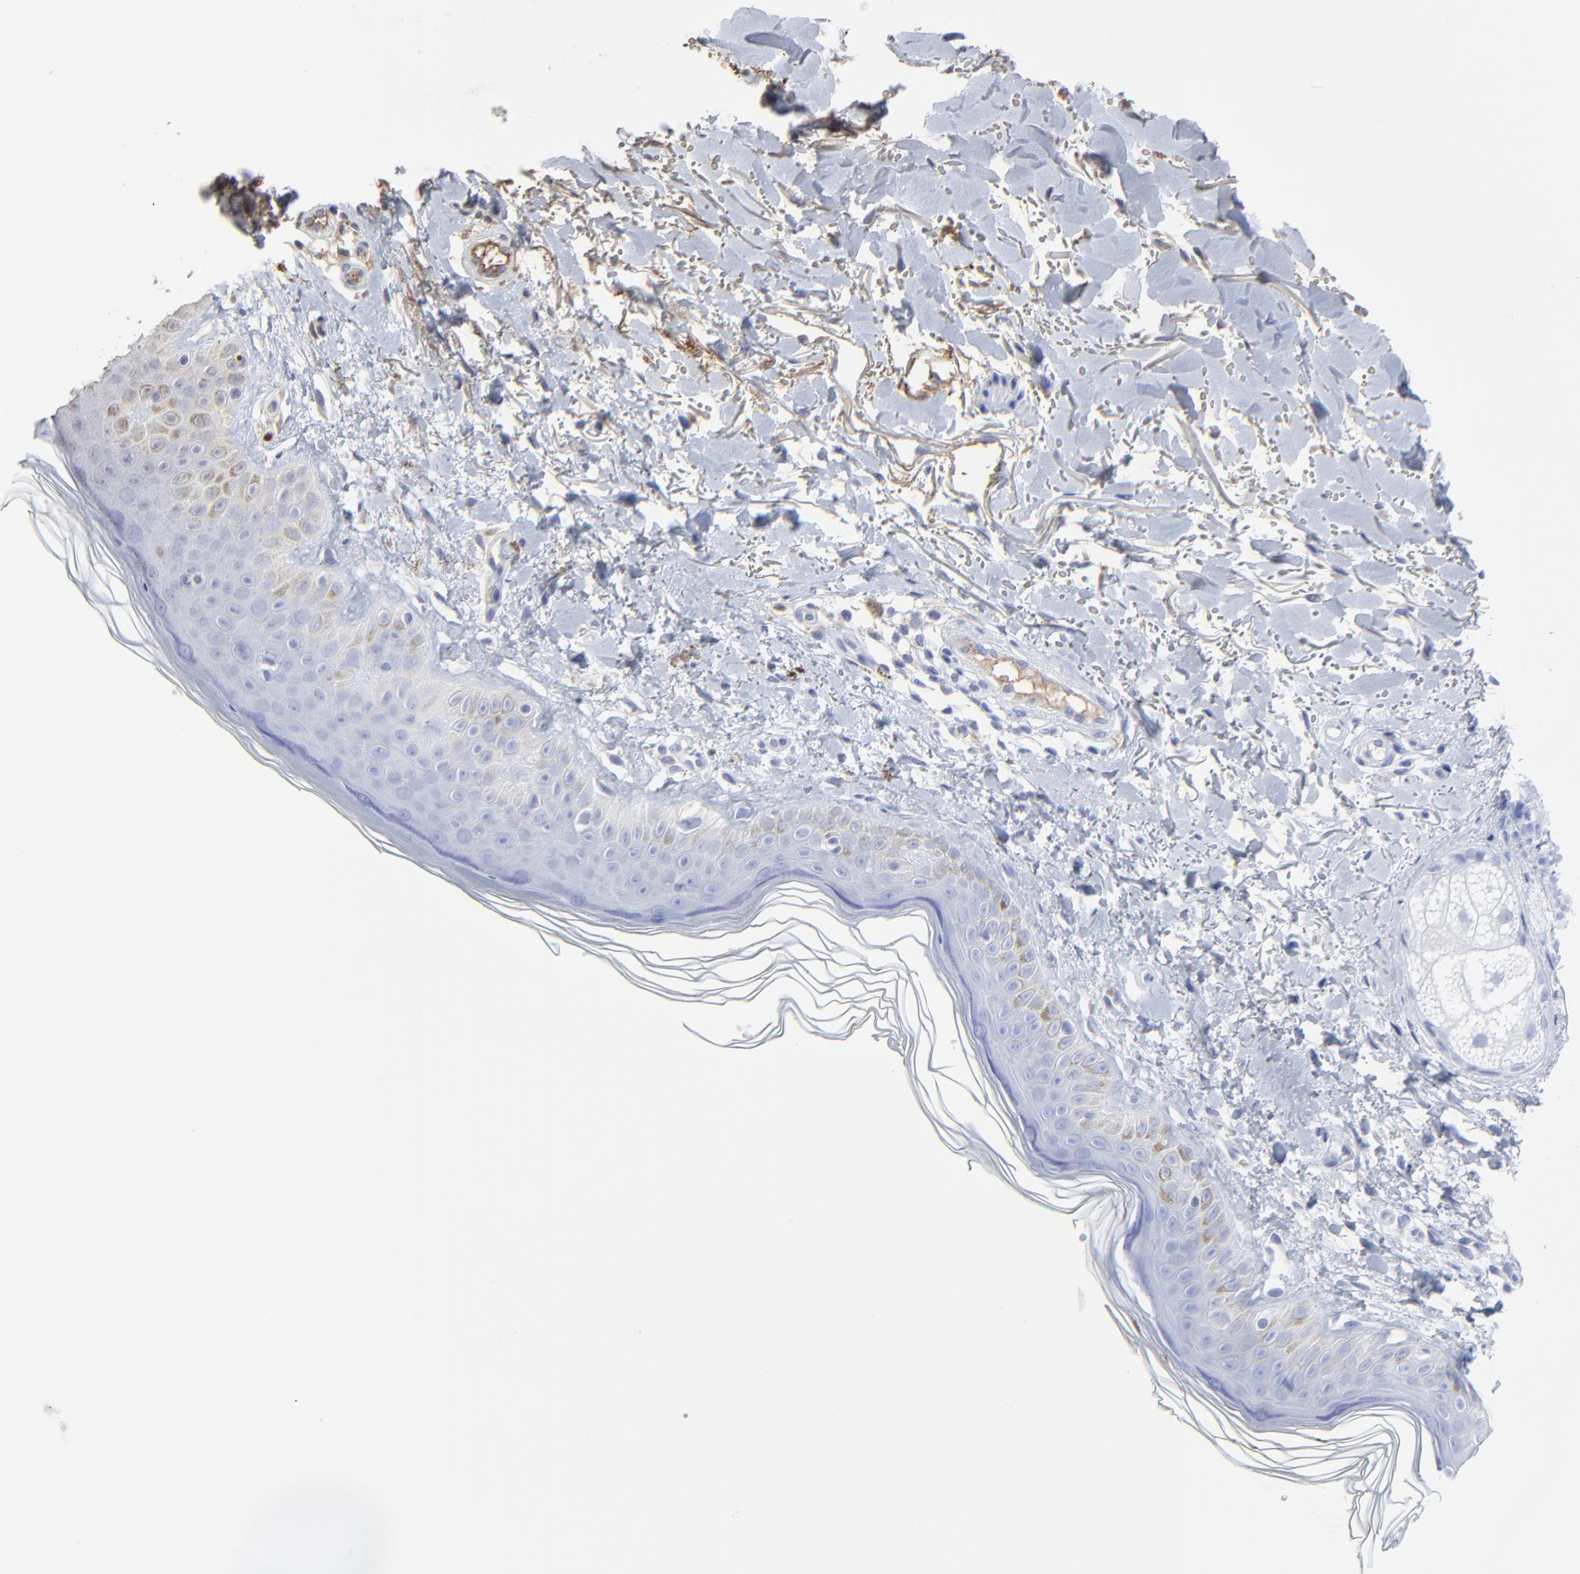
{"staining": {"intensity": "negative", "quantity": "none", "location": "none"}, "tissue": "skin", "cell_type": "Fibroblasts", "image_type": "normal", "snomed": [{"axis": "morphology", "description": "Normal tissue, NOS"}, {"axis": "topography", "description": "Skin"}], "caption": "Immunohistochemistry micrograph of unremarkable skin: human skin stained with DAB (3,3'-diaminobenzidine) demonstrates no significant protein staining in fibroblasts.", "gene": "VPREB3", "patient": {"sex": "male", "age": 71}}